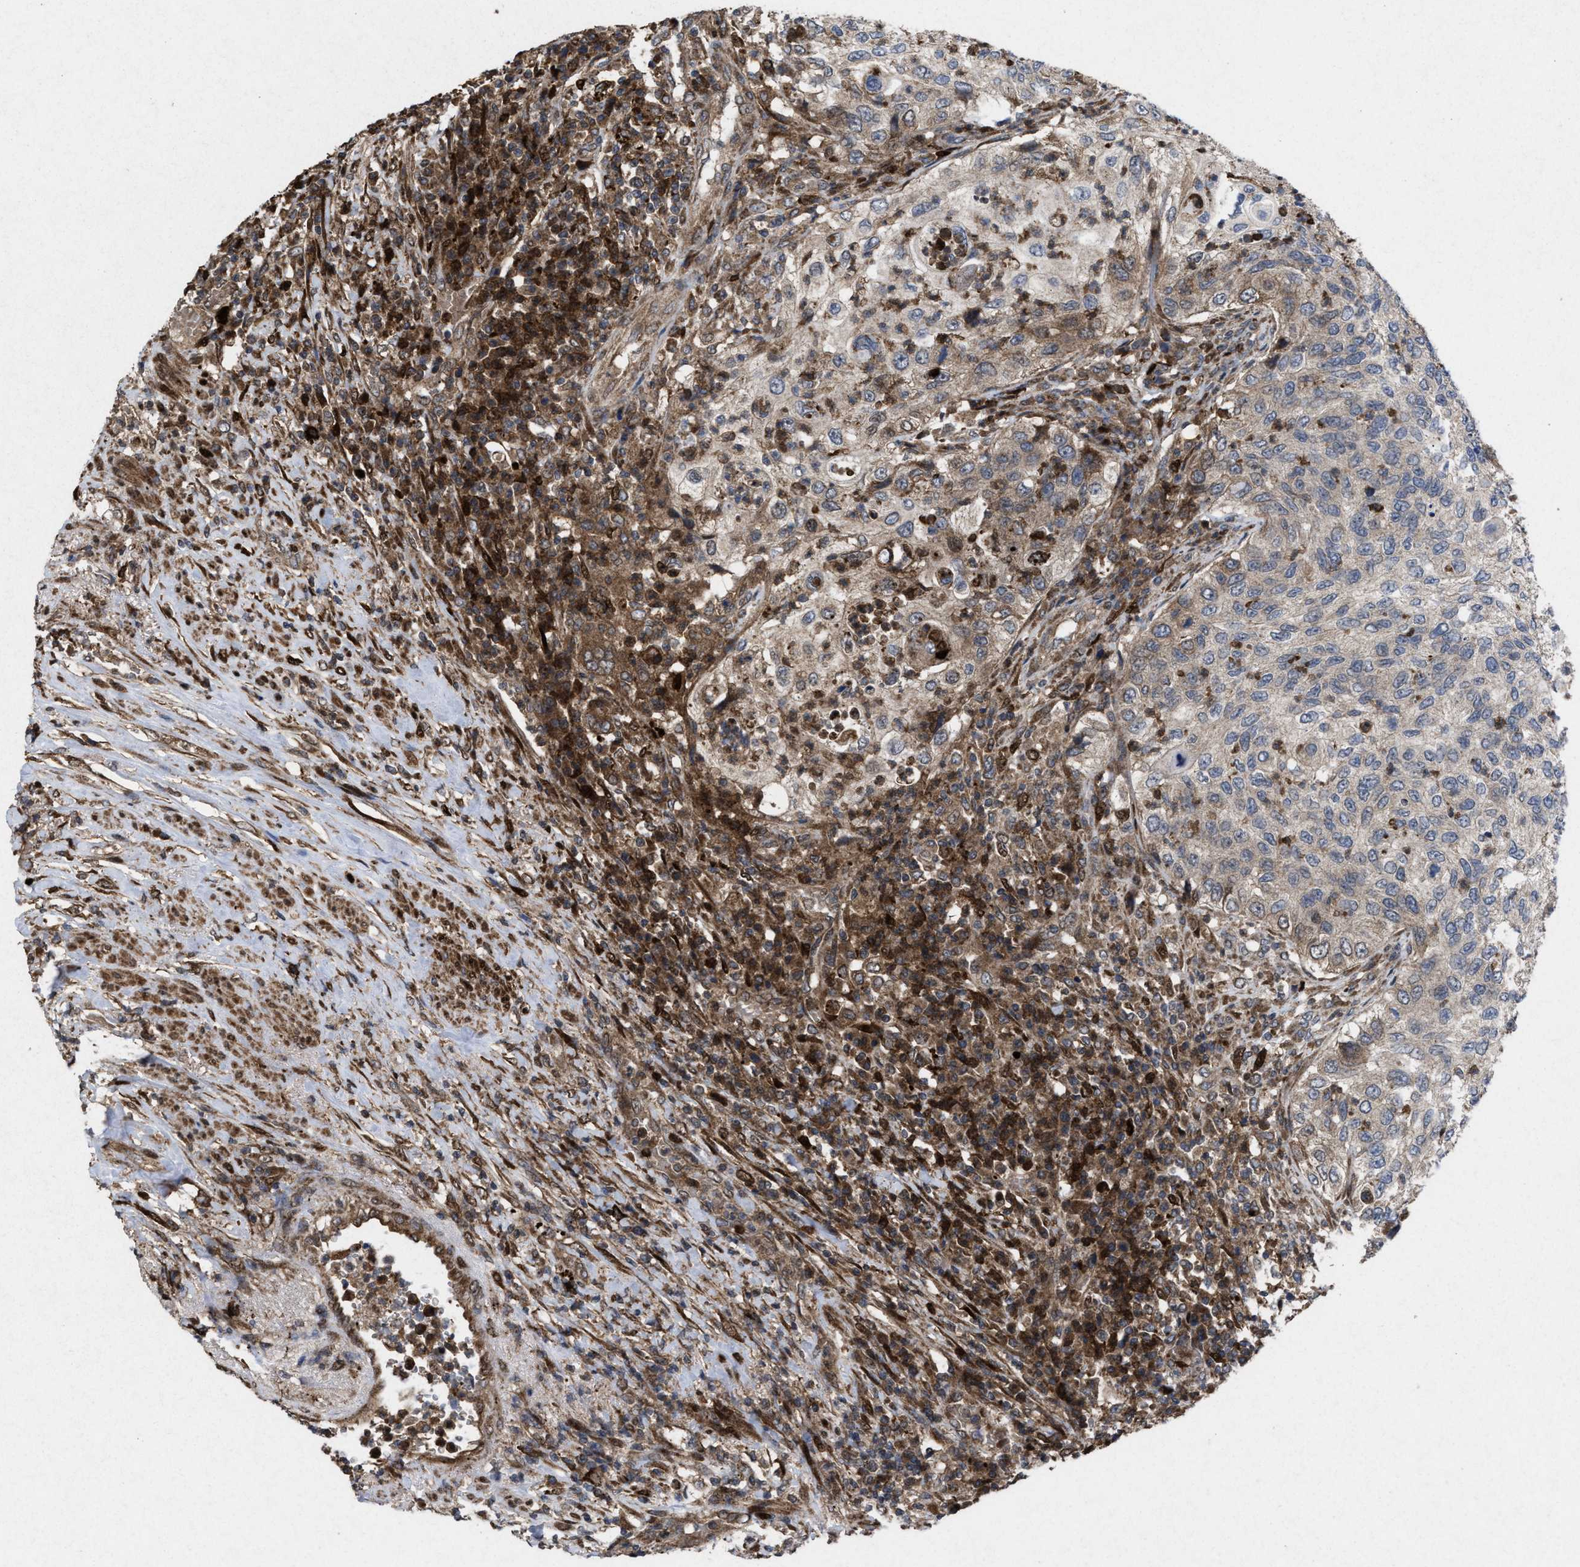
{"staining": {"intensity": "moderate", "quantity": "25%-75%", "location": "cytoplasmic/membranous"}, "tissue": "urothelial cancer", "cell_type": "Tumor cells", "image_type": "cancer", "snomed": [{"axis": "morphology", "description": "Urothelial carcinoma, High grade"}, {"axis": "topography", "description": "Urinary bladder"}], "caption": "Immunohistochemical staining of urothelial cancer shows medium levels of moderate cytoplasmic/membranous expression in approximately 25%-75% of tumor cells.", "gene": "MSI2", "patient": {"sex": "female", "age": 60}}